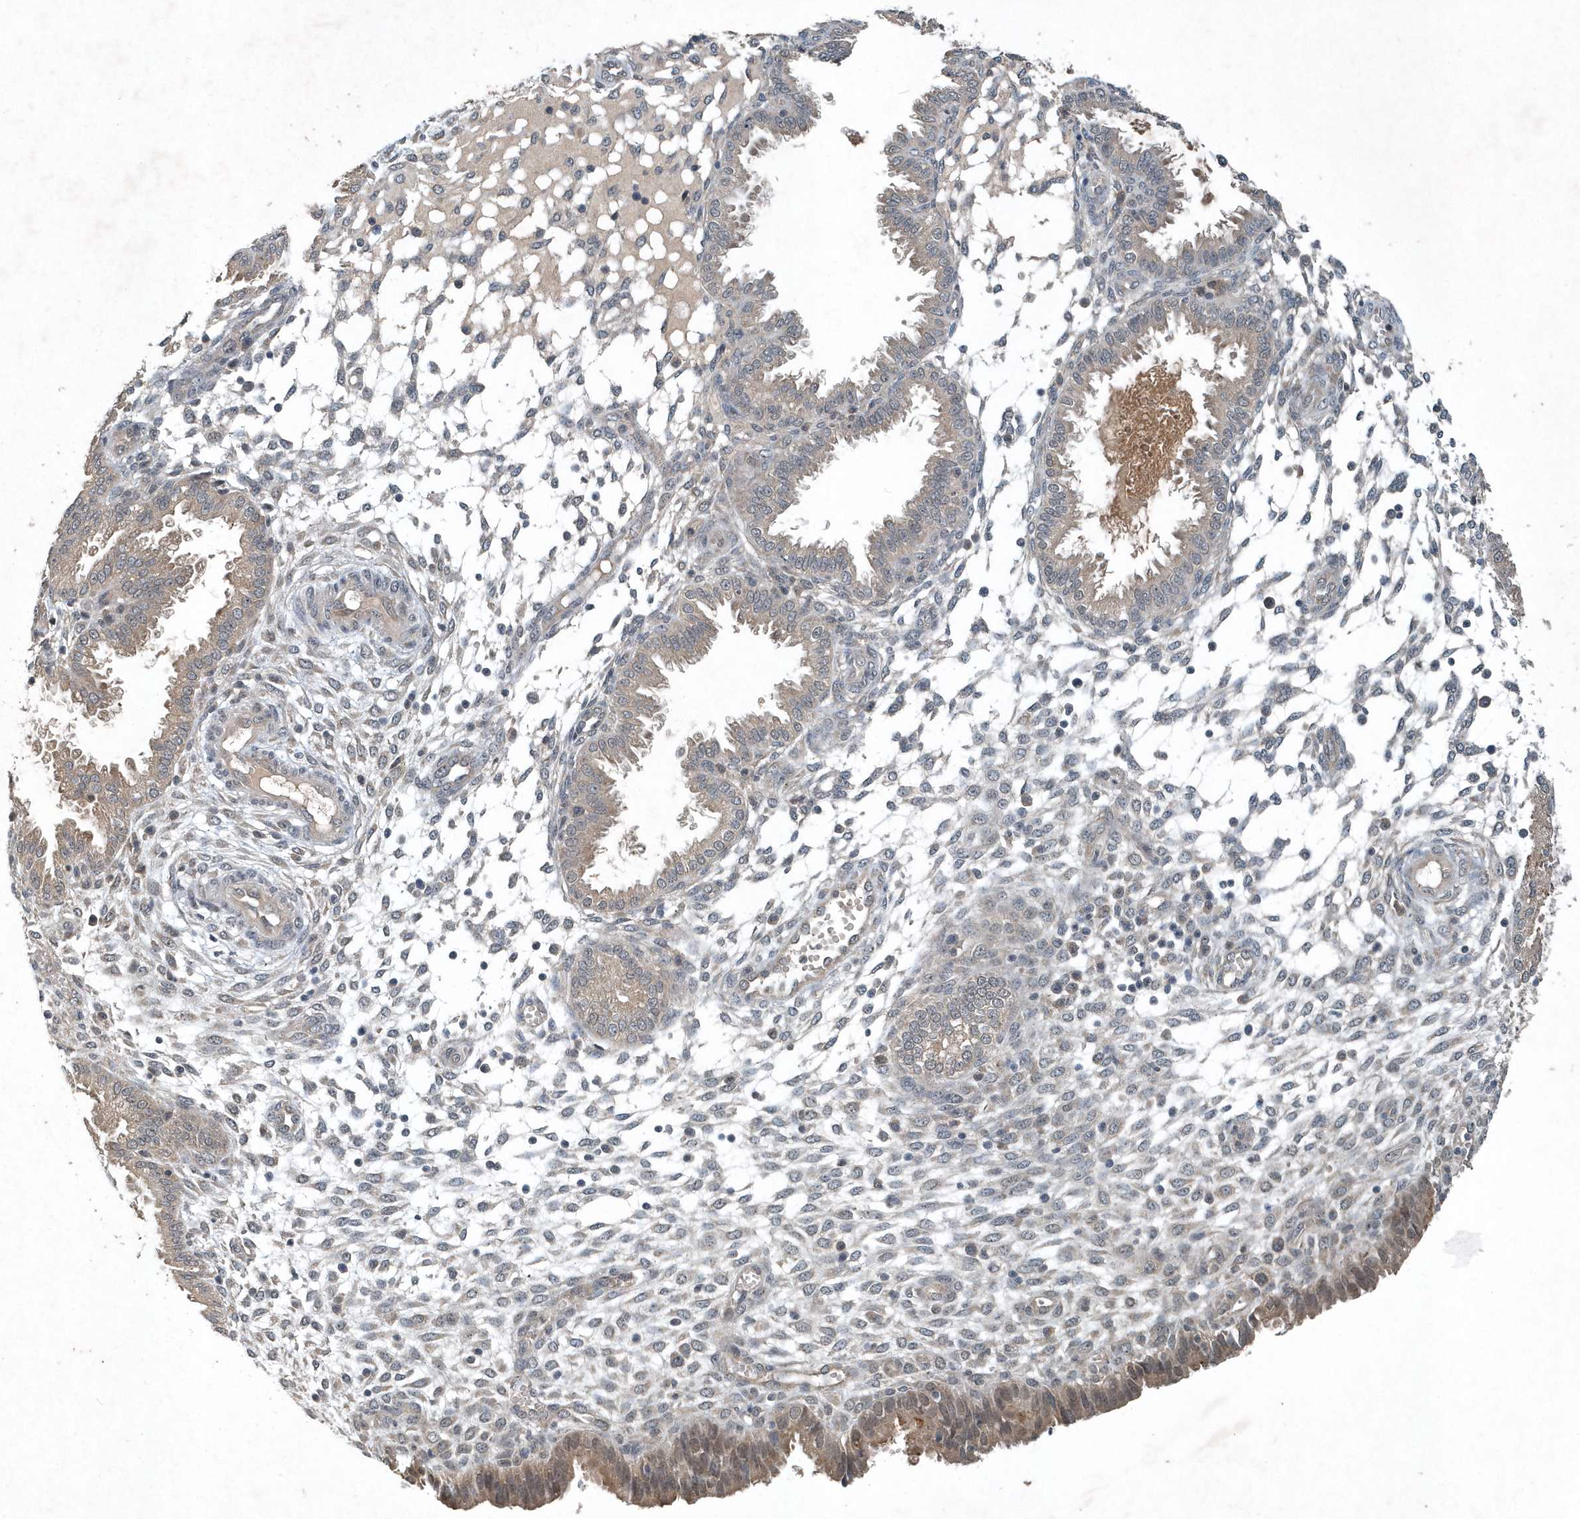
{"staining": {"intensity": "weak", "quantity": "<25%", "location": "cytoplasmic/membranous"}, "tissue": "endometrium", "cell_type": "Cells in endometrial stroma", "image_type": "normal", "snomed": [{"axis": "morphology", "description": "Normal tissue, NOS"}, {"axis": "topography", "description": "Endometrium"}], "caption": "A histopathology image of human endometrium is negative for staining in cells in endometrial stroma. (DAB (3,3'-diaminobenzidine) IHC with hematoxylin counter stain).", "gene": "SCFD2", "patient": {"sex": "female", "age": 33}}